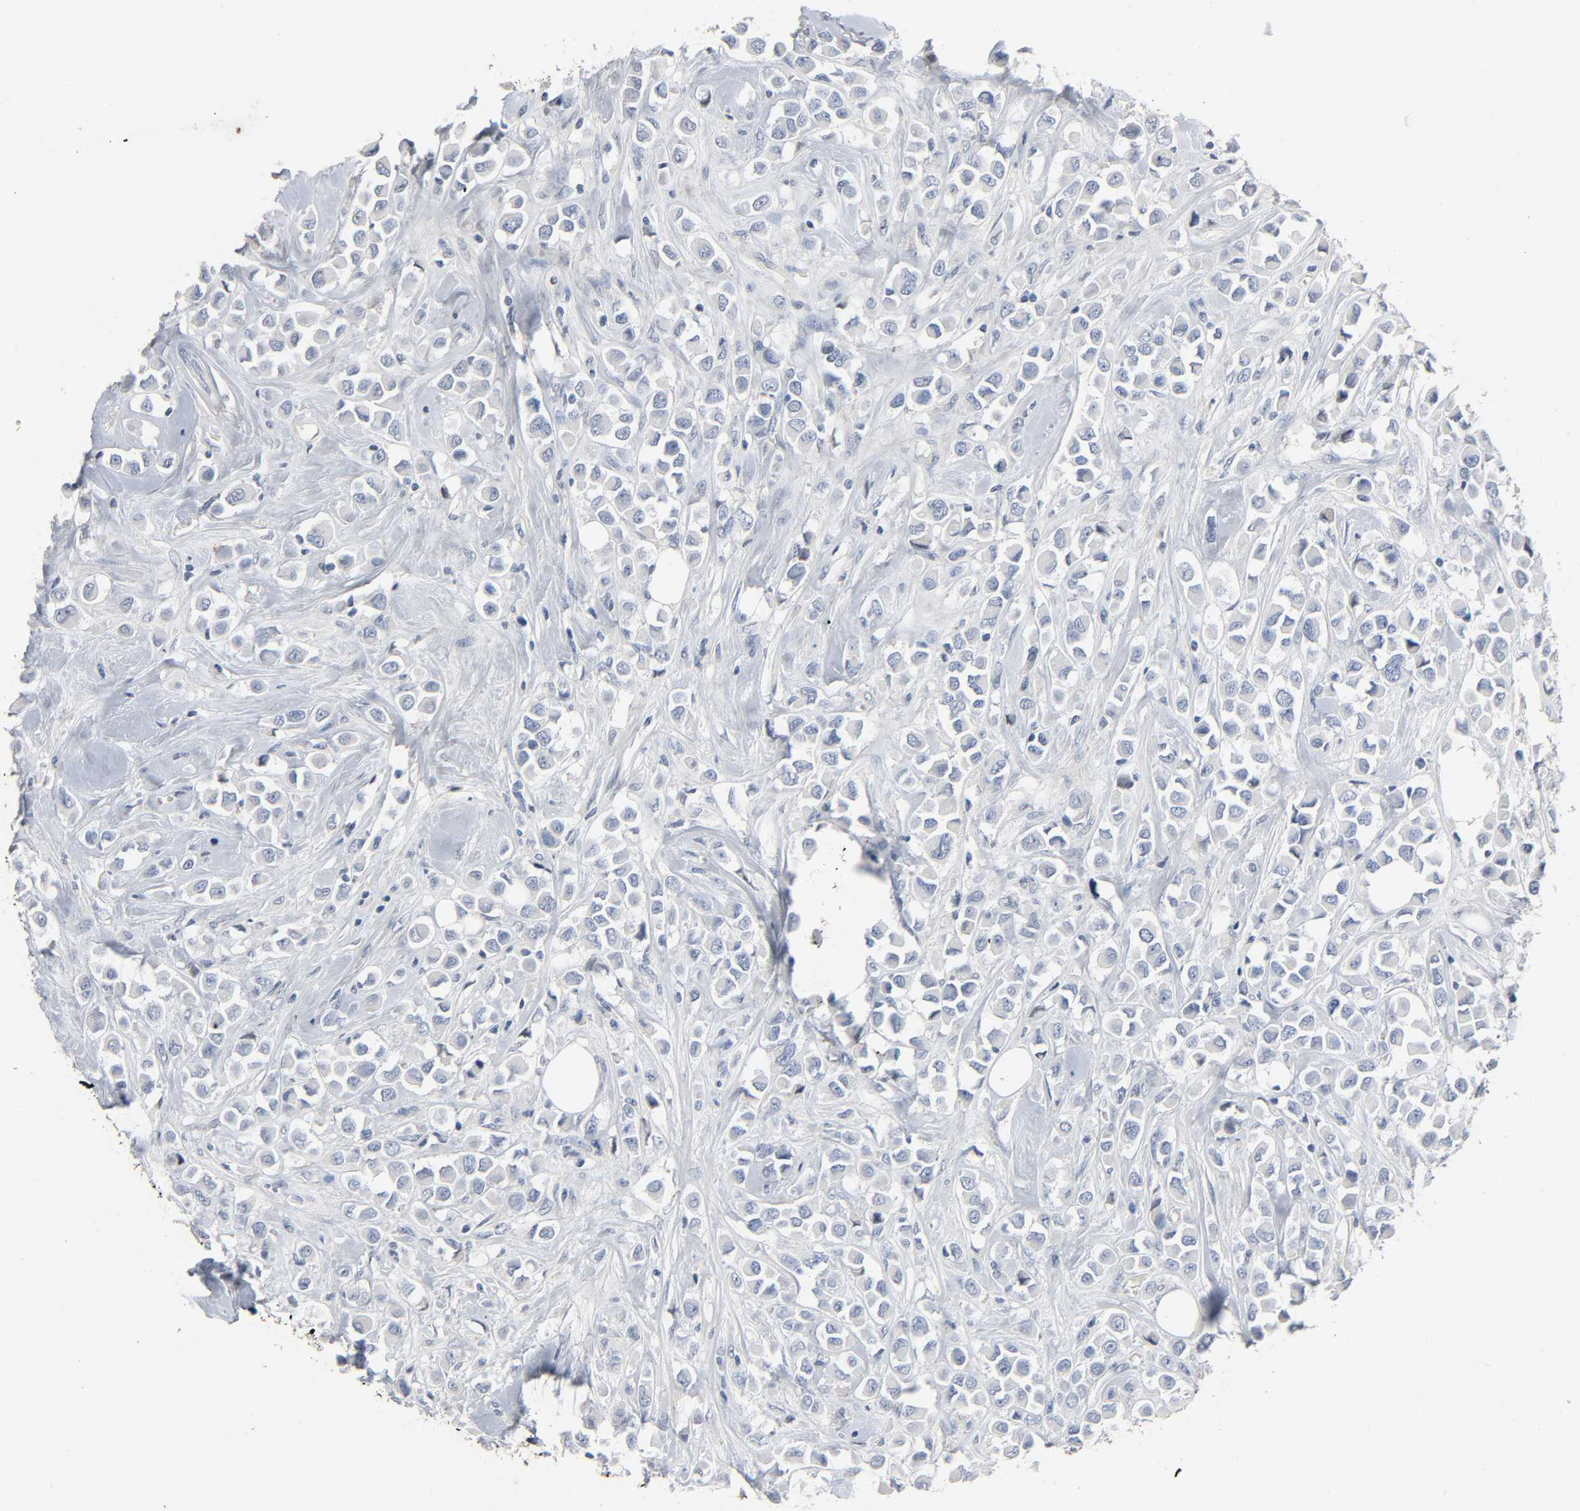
{"staining": {"intensity": "negative", "quantity": "none", "location": "none"}, "tissue": "breast cancer", "cell_type": "Tumor cells", "image_type": "cancer", "snomed": [{"axis": "morphology", "description": "Duct carcinoma"}, {"axis": "topography", "description": "Breast"}], "caption": "IHC photomicrograph of human breast invasive ductal carcinoma stained for a protein (brown), which displays no staining in tumor cells. (DAB IHC visualized using brightfield microscopy, high magnification).", "gene": "FBLN5", "patient": {"sex": "female", "age": 61}}